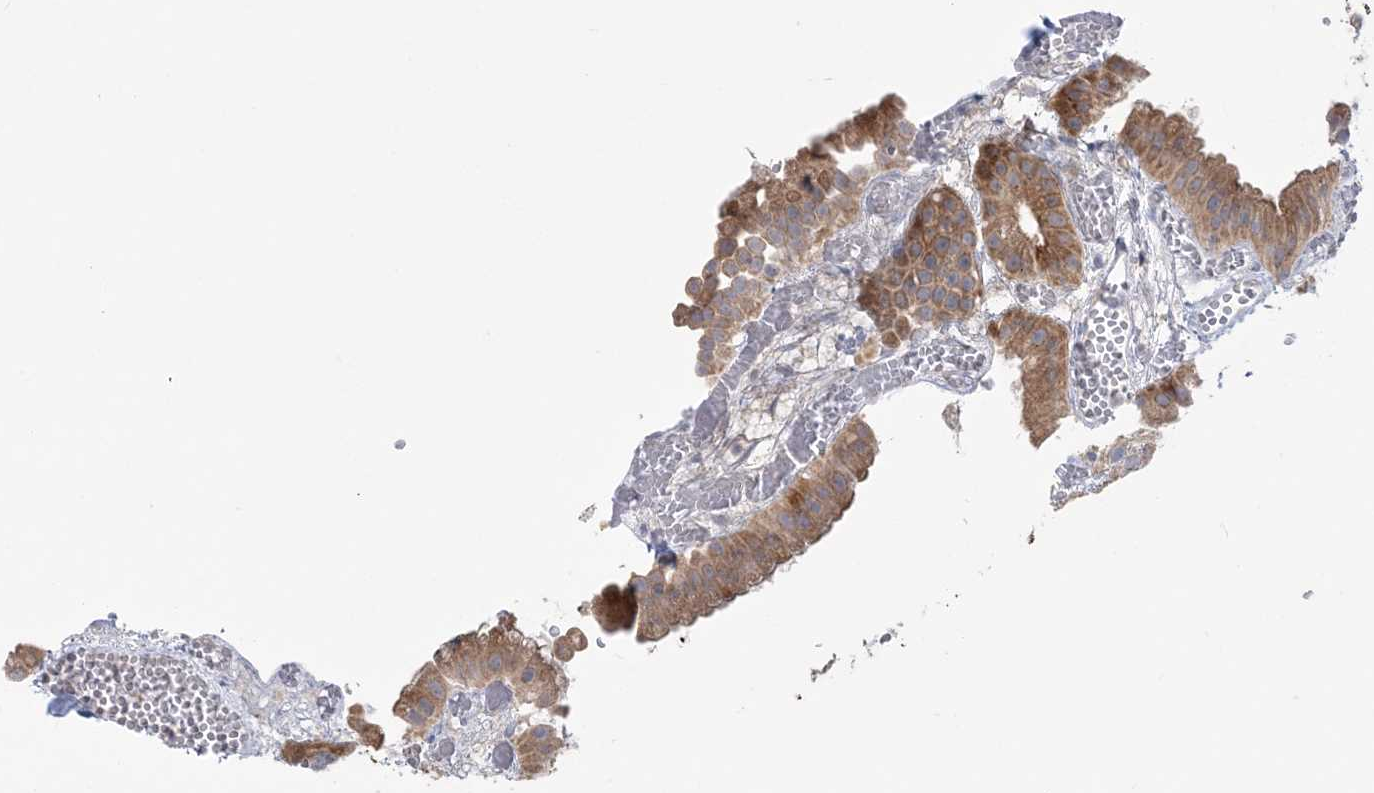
{"staining": {"intensity": "moderate", "quantity": ">75%", "location": "cytoplasmic/membranous"}, "tissue": "gallbladder", "cell_type": "Glandular cells", "image_type": "normal", "snomed": [{"axis": "morphology", "description": "Normal tissue, NOS"}, {"axis": "topography", "description": "Gallbladder"}], "caption": "Glandular cells exhibit medium levels of moderate cytoplasmic/membranous positivity in approximately >75% of cells in normal human gallbladder.", "gene": "MMADHC", "patient": {"sex": "female", "age": 64}}